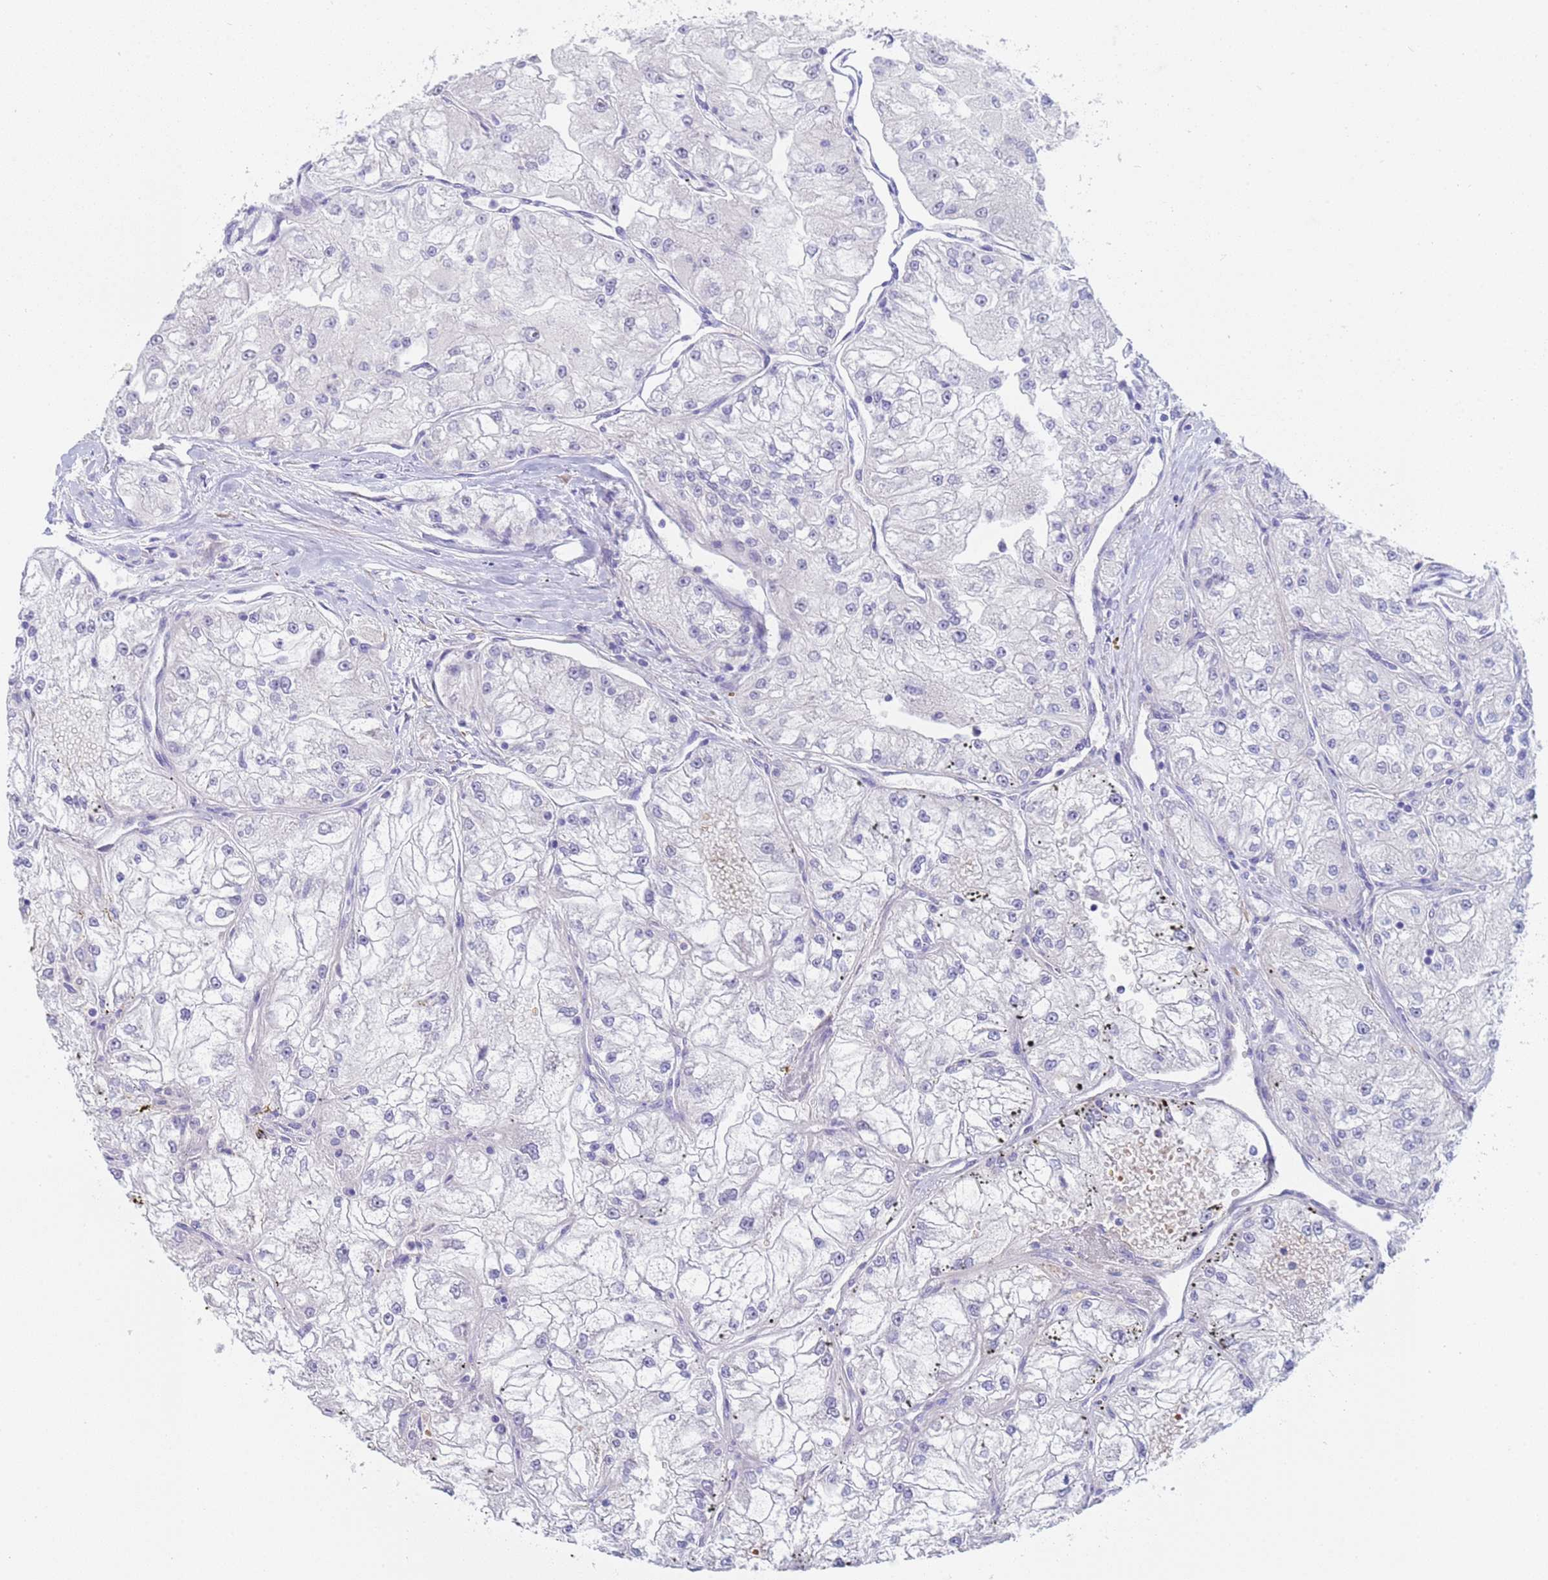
{"staining": {"intensity": "negative", "quantity": "none", "location": "none"}, "tissue": "renal cancer", "cell_type": "Tumor cells", "image_type": "cancer", "snomed": [{"axis": "morphology", "description": "Adenocarcinoma, NOS"}, {"axis": "topography", "description": "Kidney"}], "caption": "IHC micrograph of human renal adenocarcinoma stained for a protein (brown), which shows no expression in tumor cells. Brightfield microscopy of immunohistochemistry (IHC) stained with DAB (brown) and hematoxylin (blue), captured at high magnification.", "gene": "KBTBD3", "patient": {"sex": "female", "age": 72}}